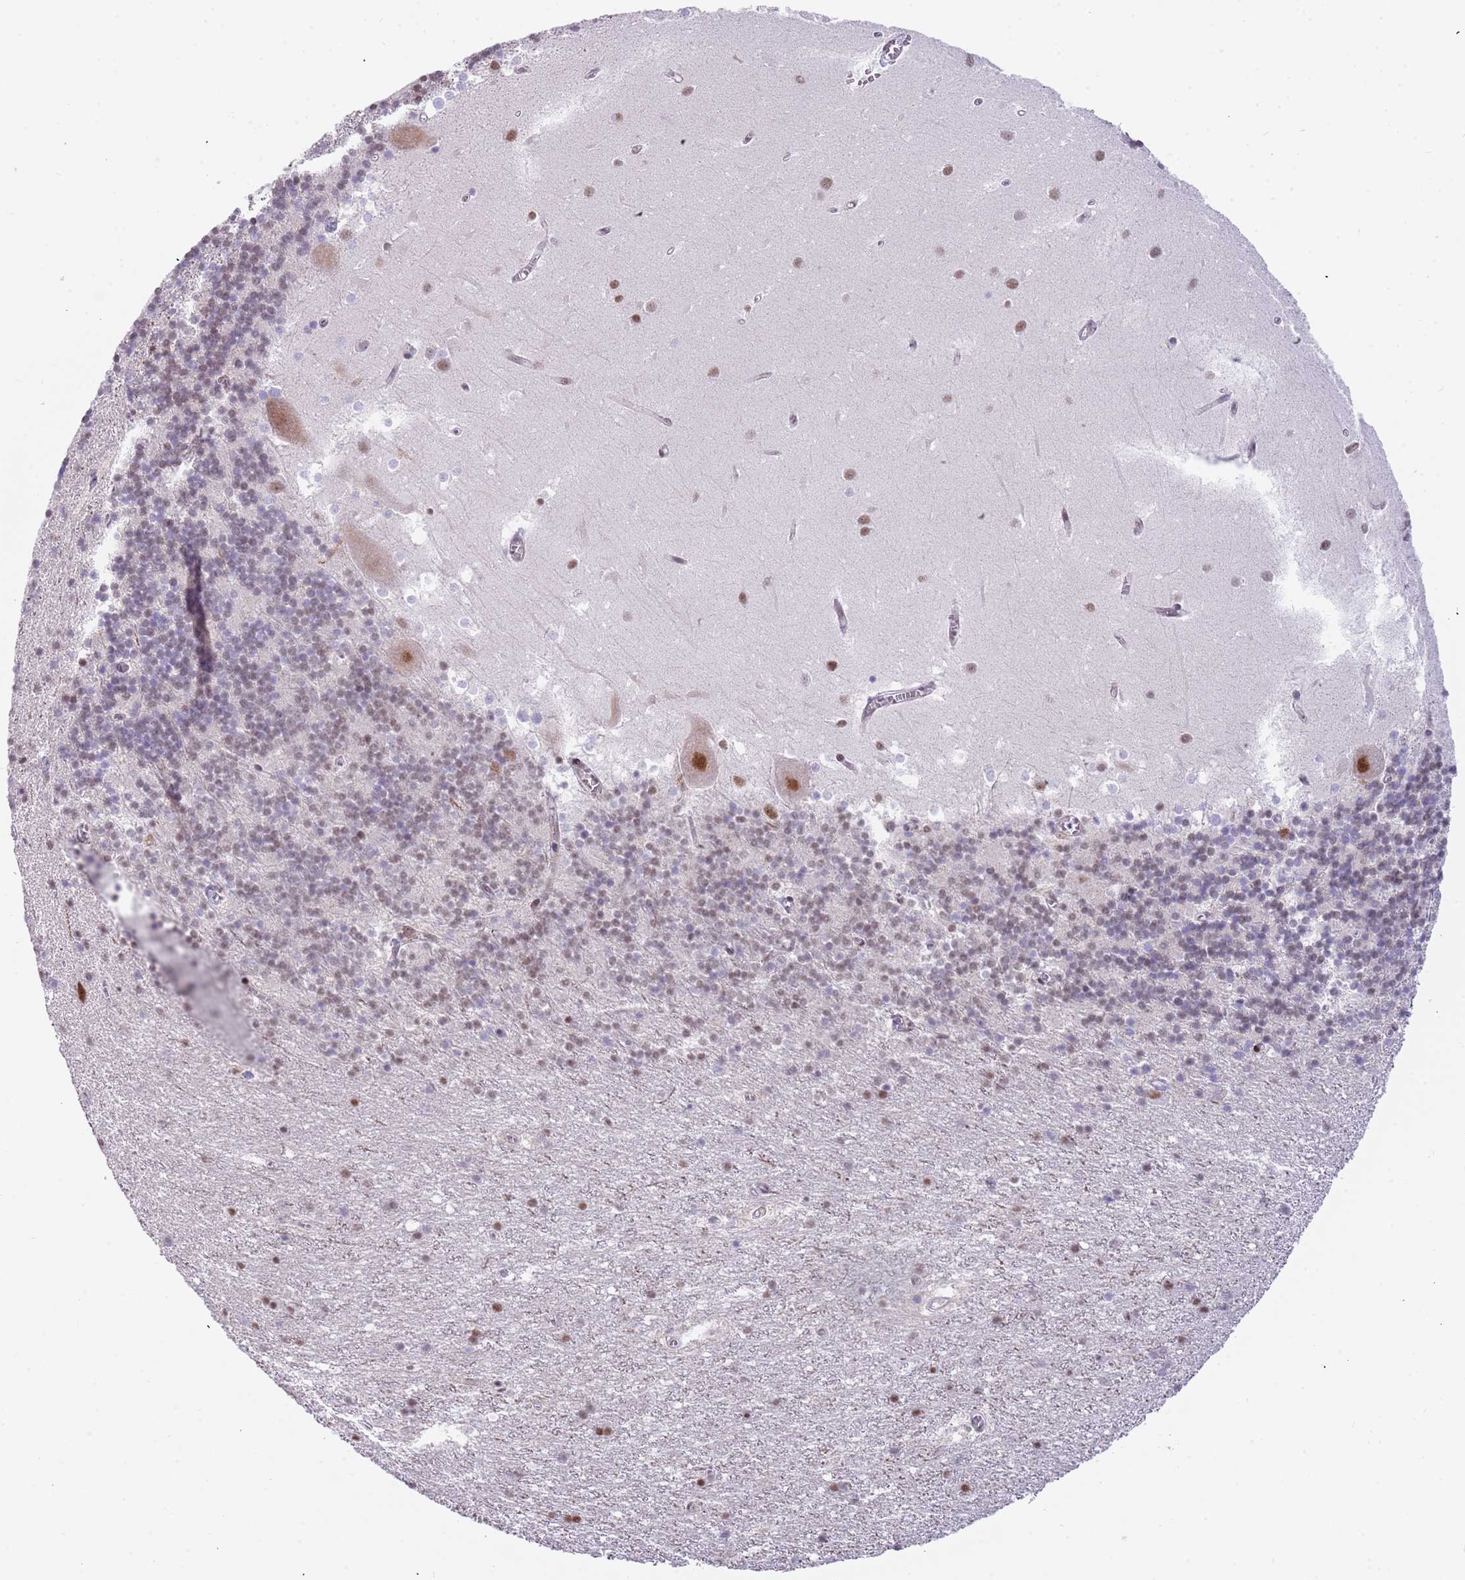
{"staining": {"intensity": "weak", "quantity": "25%-75%", "location": "nuclear"}, "tissue": "cerebellum", "cell_type": "Cells in granular layer", "image_type": "normal", "snomed": [{"axis": "morphology", "description": "Normal tissue, NOS"}, {"axis": "topography", "description": "Cerebellum"}], "caption": "A brown stain labels weak nuclear staining of a protein in cells in granular layer of normal human cerebellum. (DAB IHC with brightfield microscopy, high magnification).", "gene": "LRMDA", "patient": {"sex": "male", "age": 54}}